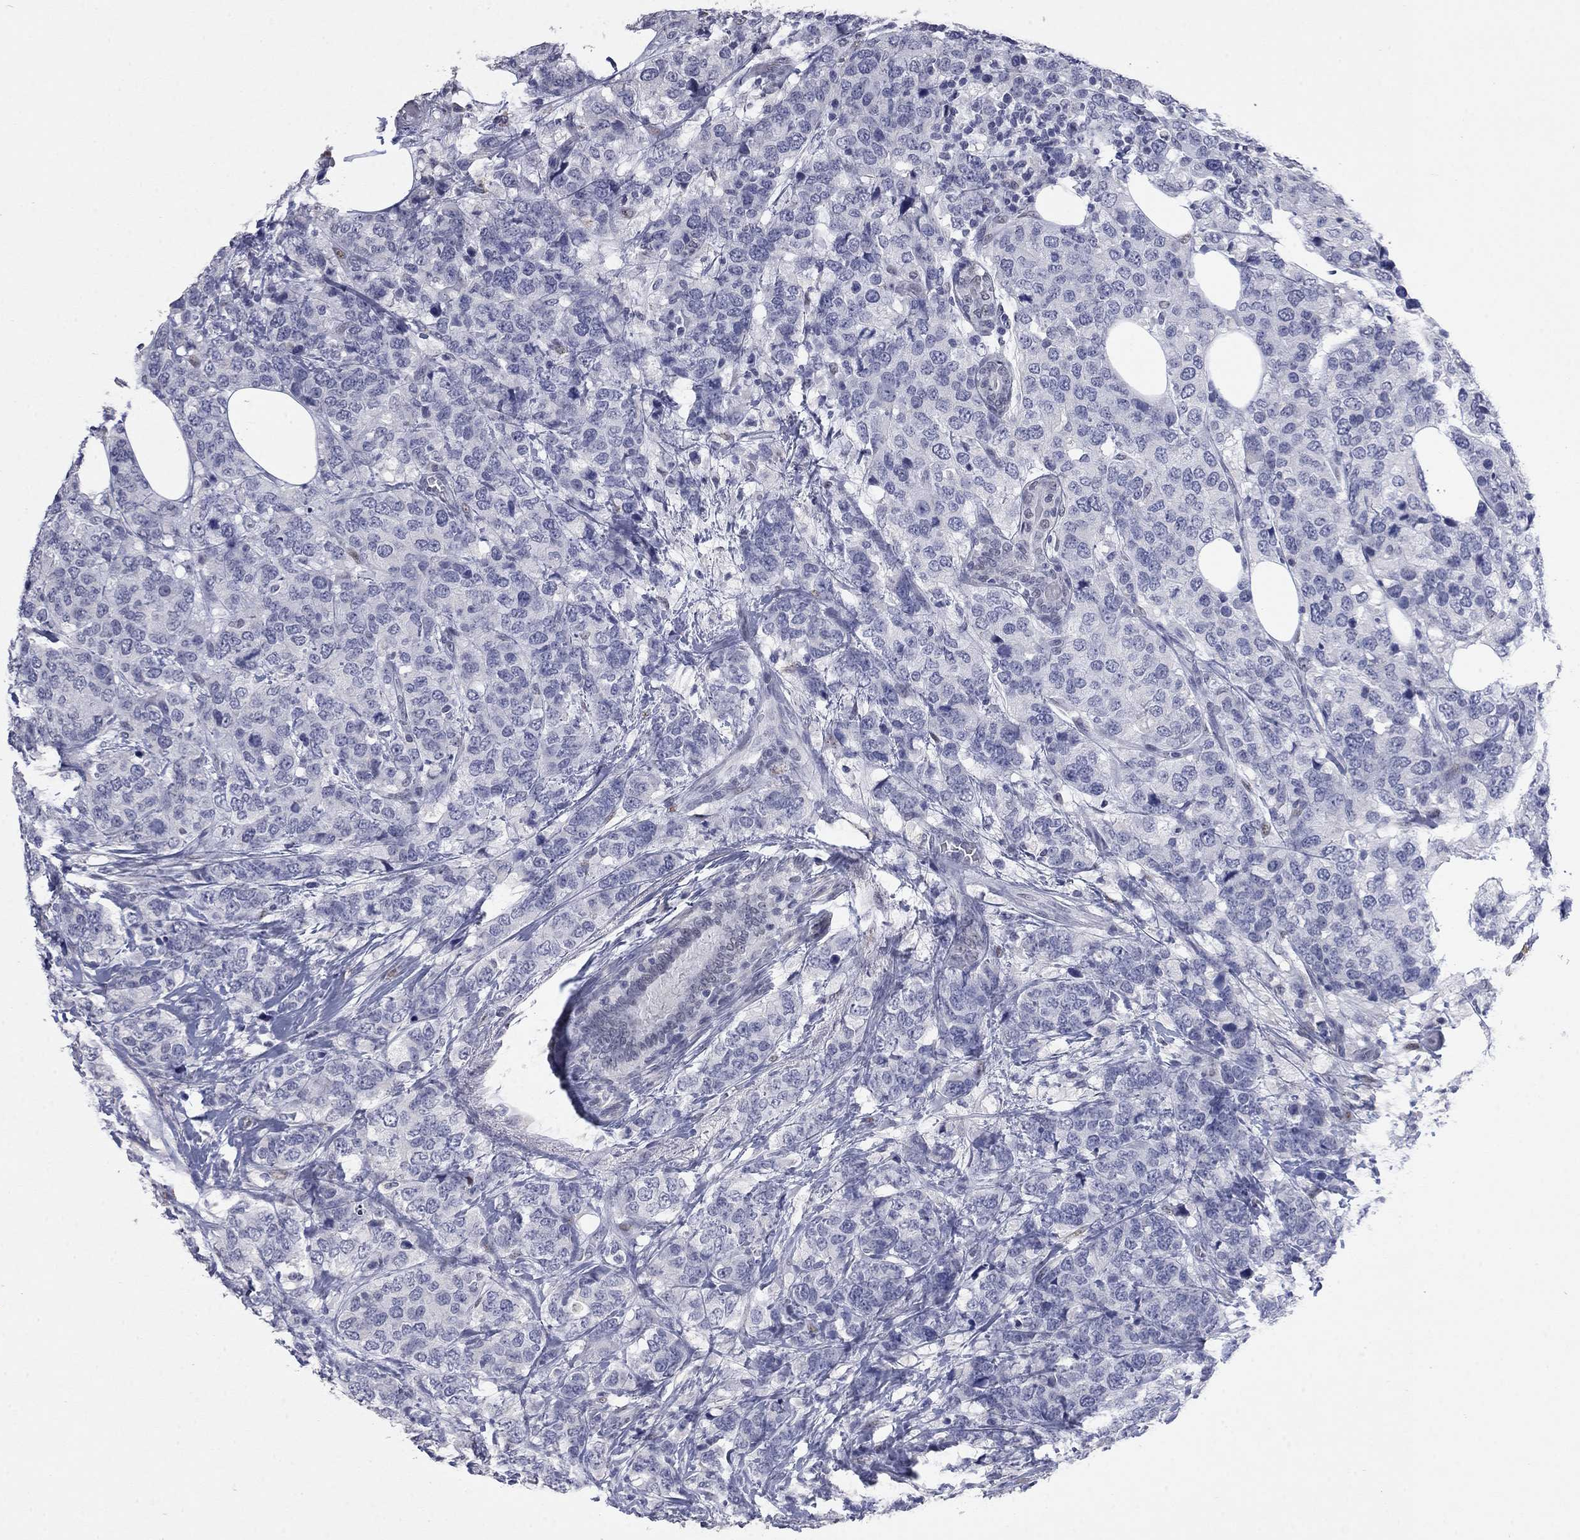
{"staining": {"intensity": "negative", "quantity": "none", "location": "none"}, "tissue": "breast cancer", "cell_type": "Tumor cells", "image_type": "cancer", "snomed": [{"axis": "morphology", "description": "Lobular carcinoma"}, {"axis": "topography", "description": "Breast"}], "caption": "Immunohistochemistry (IHC) histopathology image of human breast cancer (lobular carcinoma) stained for a protein (brown), which shows no expression in tumor cells.", "gene": "SLC51A", "patient": {"sex": "female", "age": 59}}